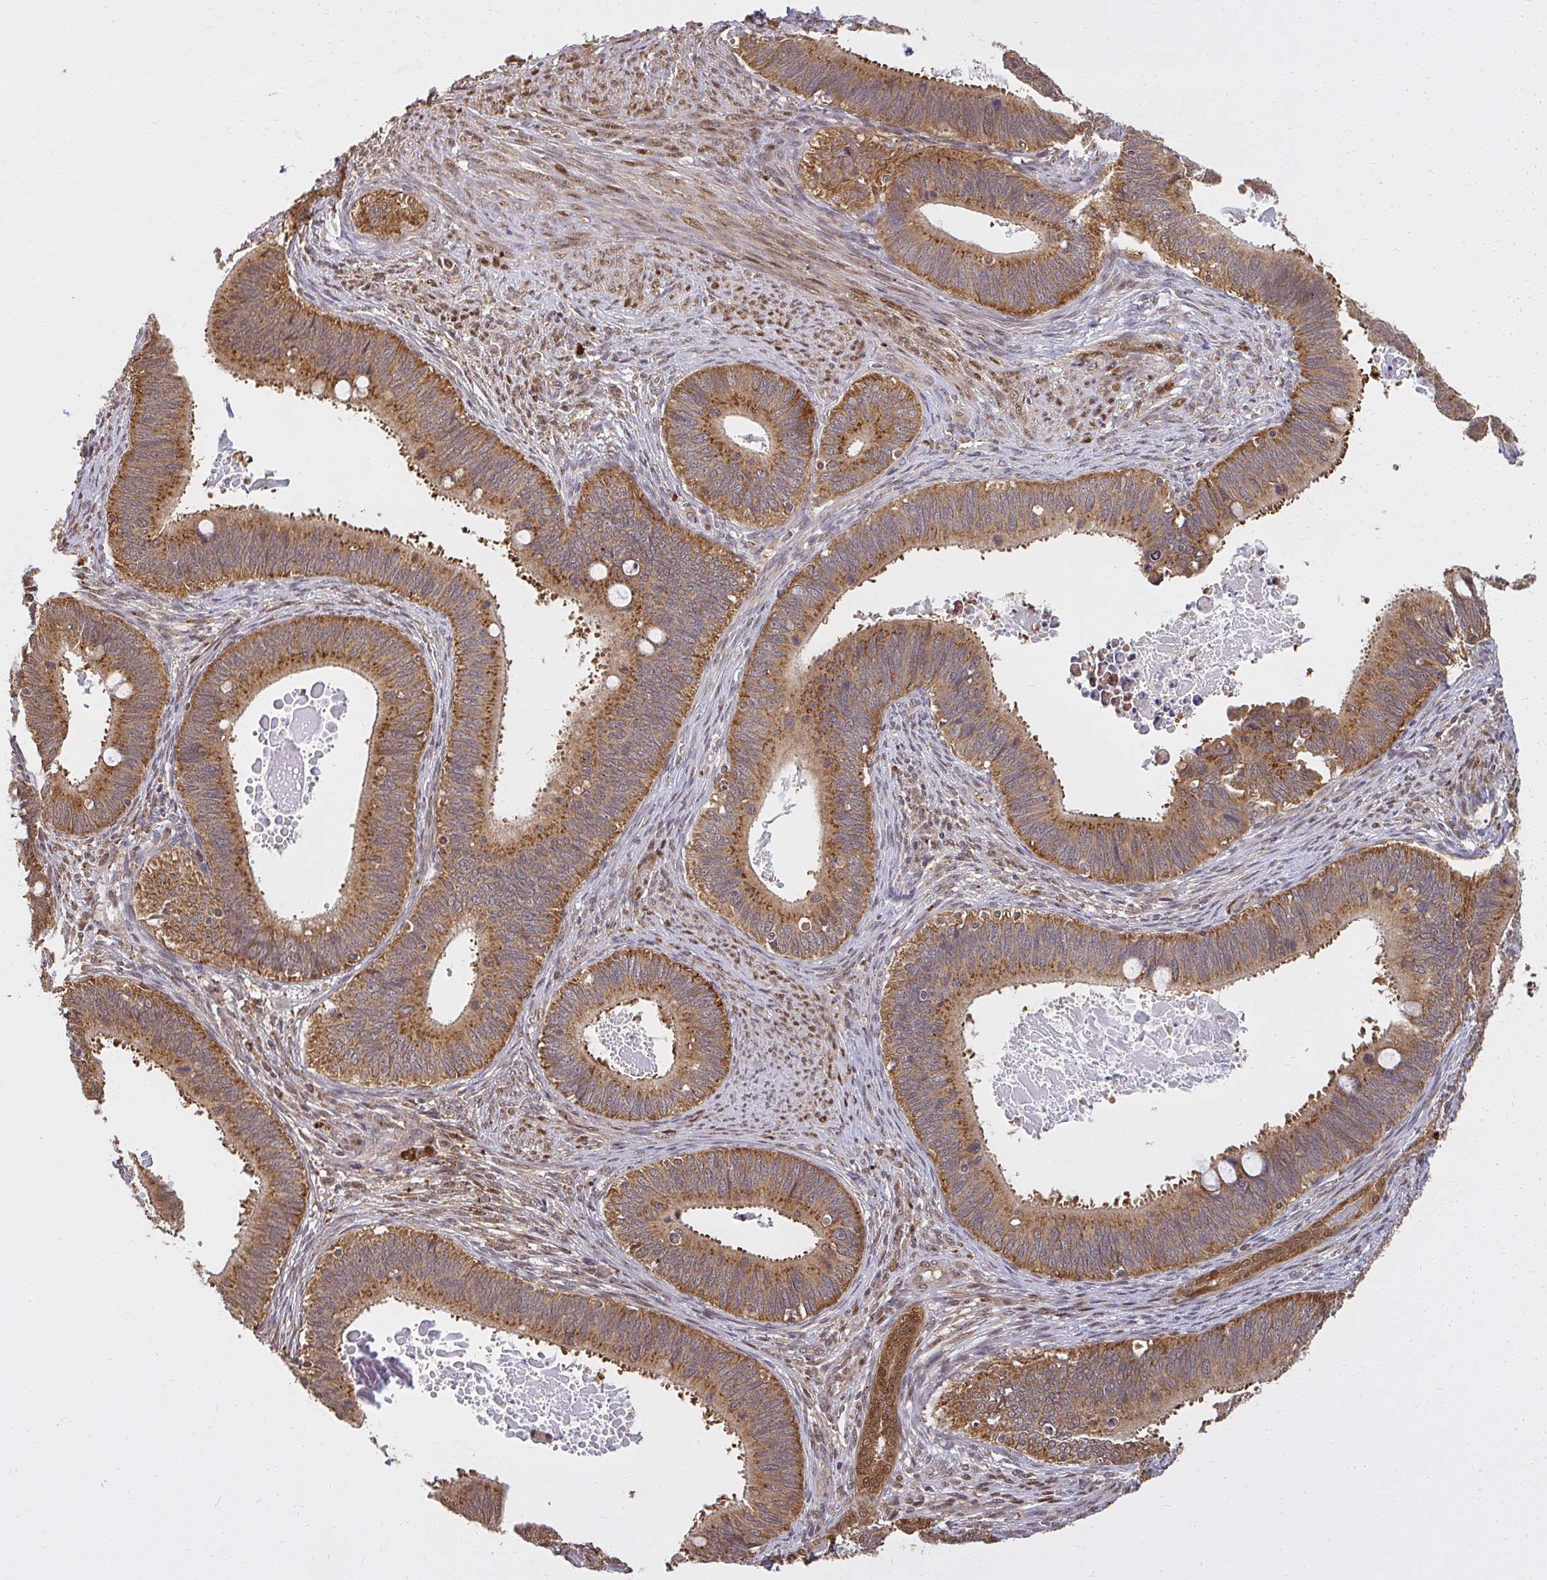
{"staining": {"intensity": "moderate", "quantity": ">75%", "location": "cytoplasmic/membranous"}, "tissue": "cervical cancer", "cell_type": "Tumor cells", "image_type": "cancer", "snomed": [{"axis": "morphology", "description": "Adenocarcinoma, NOS"}, {"axis": "topography", "description": "Cervix"}], "caption": "This image reveals IHC staining of human cervical cancer, with medium moderate cytoplasmic/membranous staining in approximately >75% of tumor cells.", "gene": "LARS2", "patient": {"sex": "female", "age": 42}}